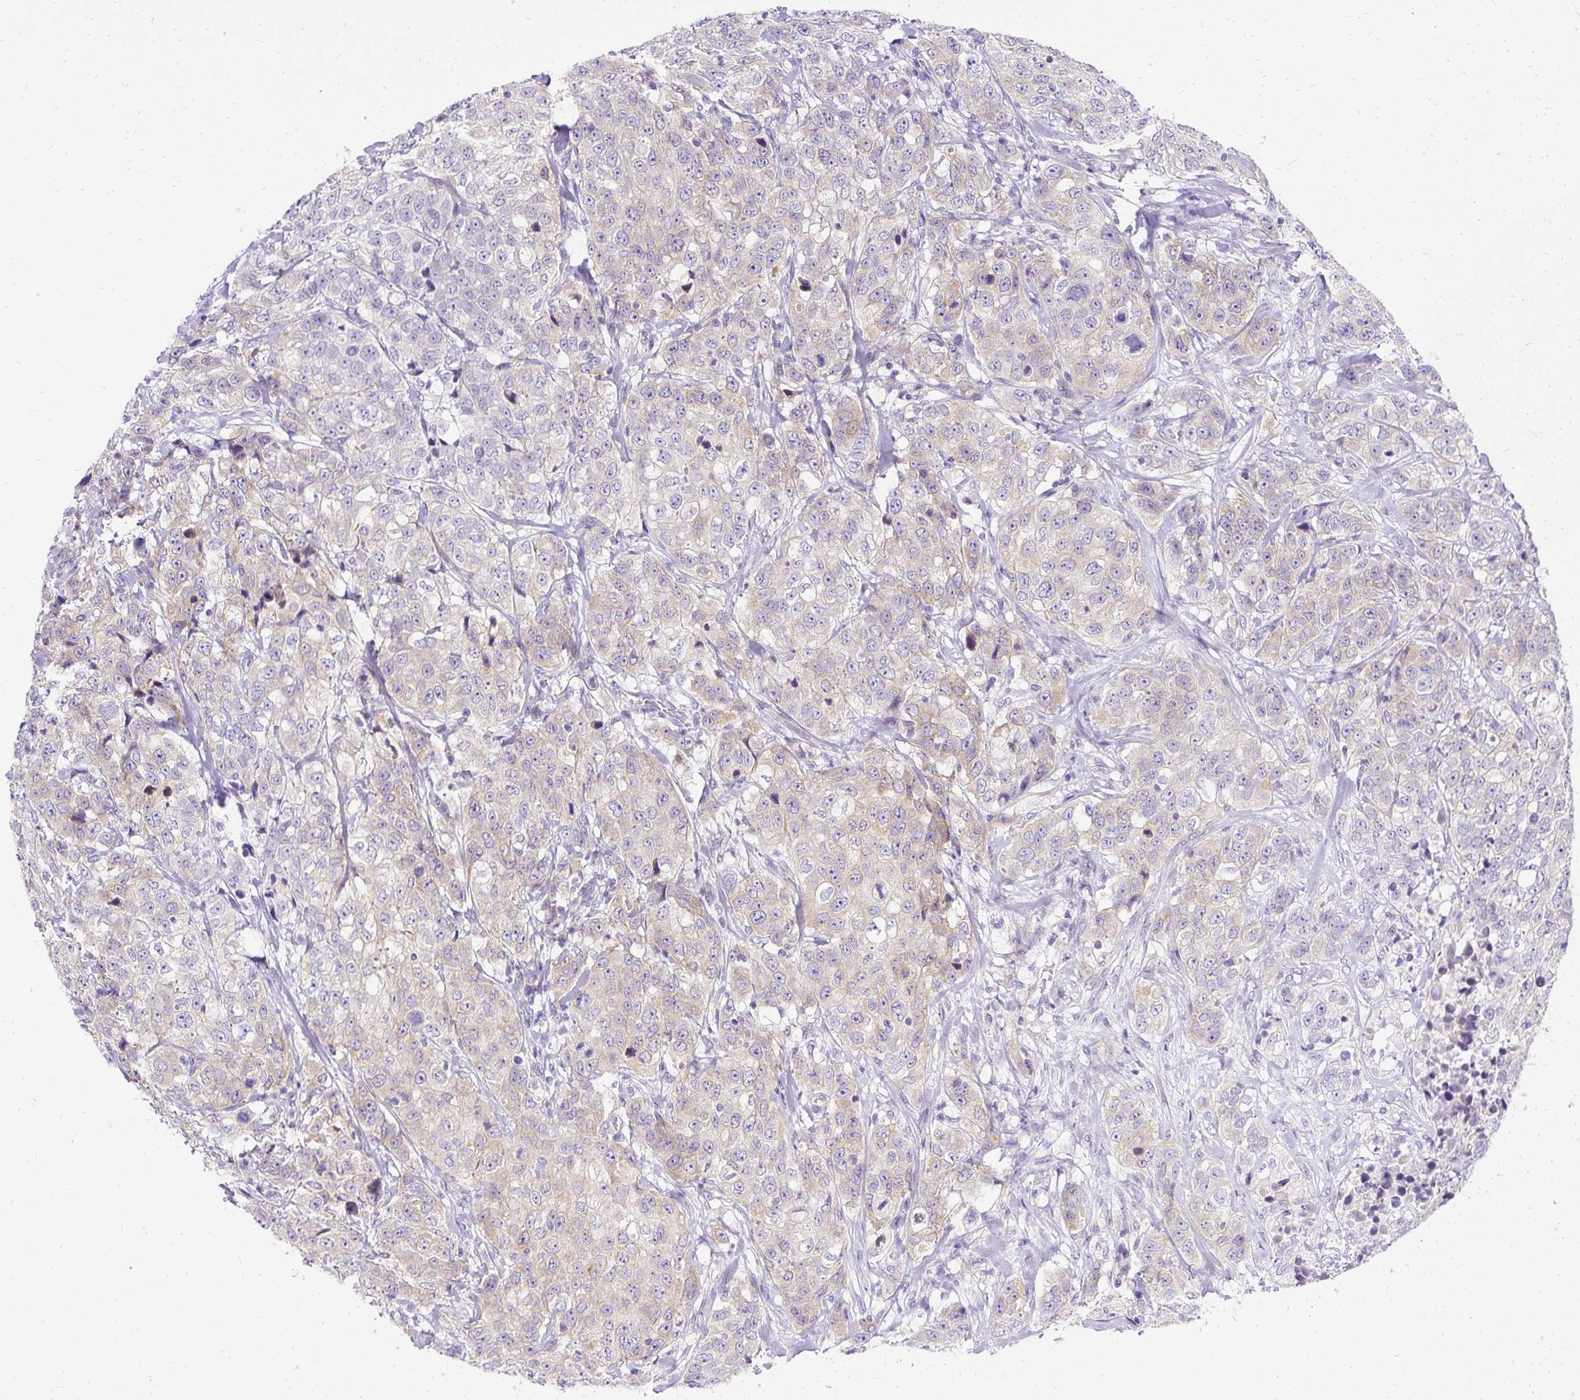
{"staining": {"intensity": "weak", "quantity": "25%-75%", "location": "cytoplasmic/membranous"}, "tissue": "stomach cancer", "cell_type": "Tumor cells", "image_type": "cancer", "snomed": [{"axis": "morphology", "description": "Adenocarcinoma, NOS"}, {"axis": "topography", "description": "Stomach"}], "caption": "This histopathology image demonstrates IHC staining of adenocarcinoma (stomach), with low weak cytoplasmic/membranous positivity in about 25%-75% of tumor cells.", "gene": "AMFR", "patient": {"sex": "male", "age": 48}}